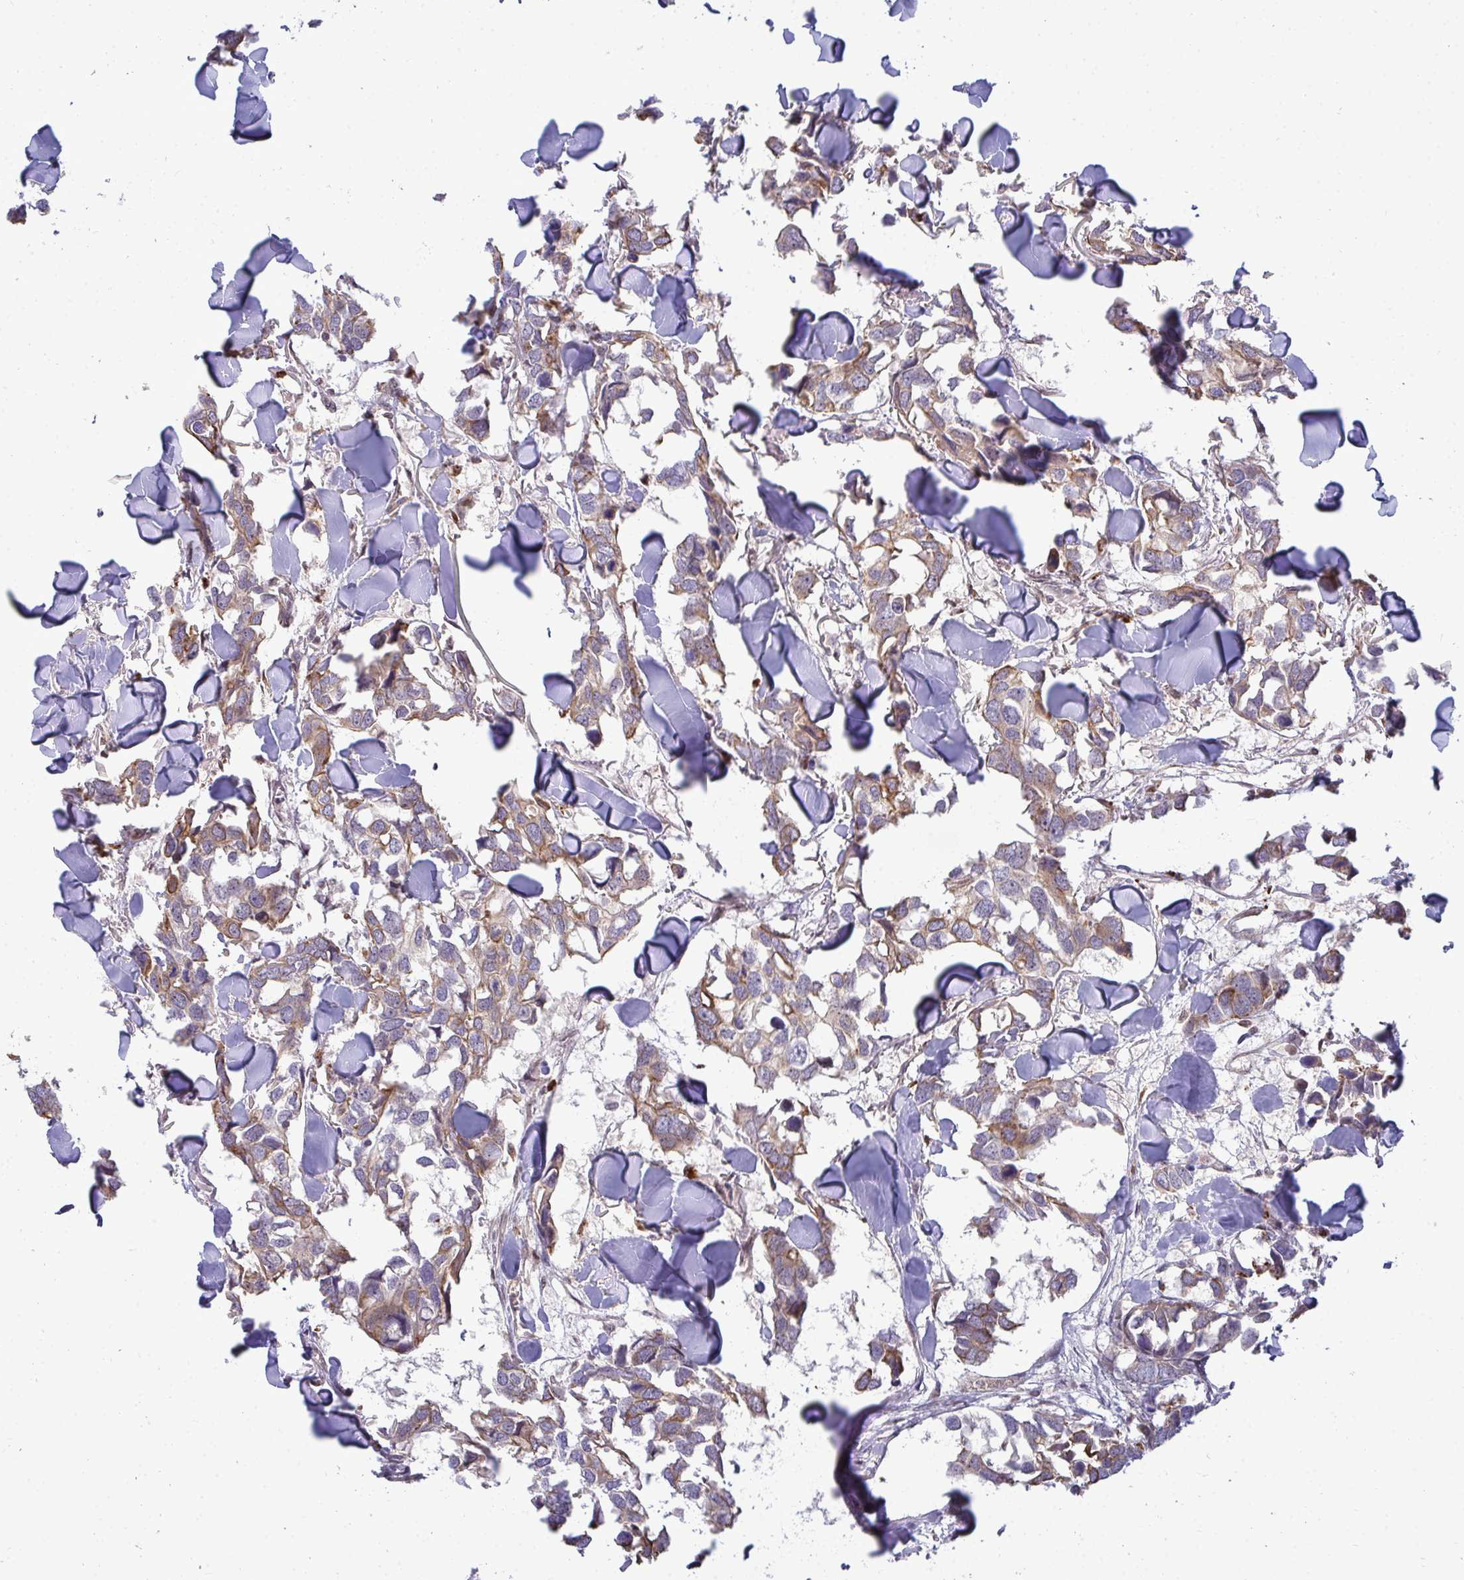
{"staining": {"intensity": "moderate", "quantity": "25%-75%", "location": "cytoplasmic/membranous"}, "tissue": "breast cancer", "cell_type": "Tumor cells", "image_type": "cancer", "snomed": [{"axis": "morphology", "description": "Duct carcinoma"}, {"axis": "topography", "description": "Breast"}], "caption": "The histopathology image displays a brown stain indicating the presence of a protein in the cytoplasmic/membranous of tumor cells in invasive ductal carcinoma (breast).", "gene": "TRIM44", "patient": {"sex": "female", "age": 83}}